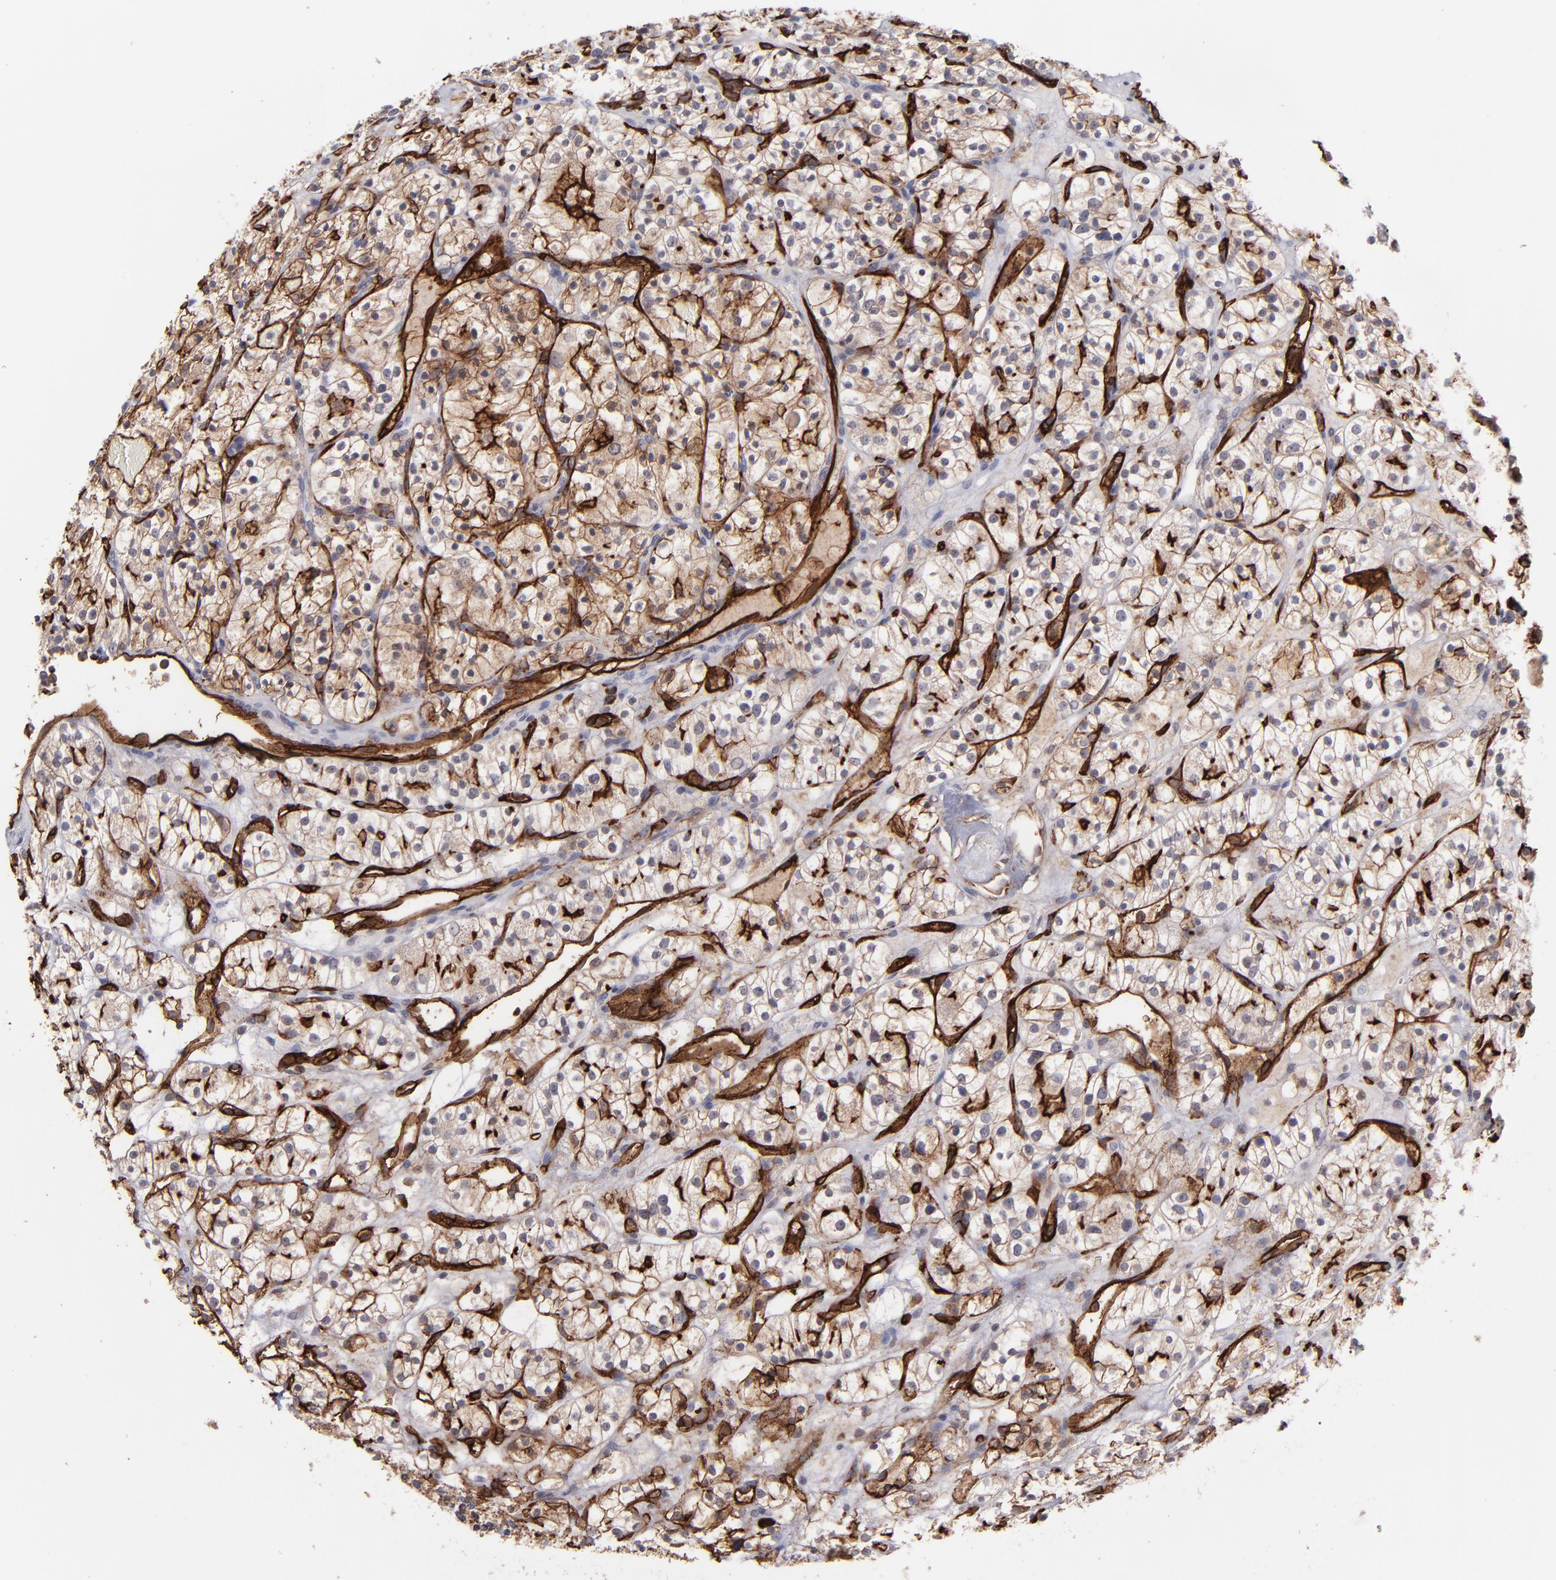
{"staining": {"intensity": "moderate", "quantity": "25%-75%", "location": "cytoplasmic/membranous"}, "tissue": "renal cancer", "cell_type": "Tumor cells", "image_type": "cancer", "snomed": [{"axis": "morphology", "description": "Adenocarcinoma, NOS"}, {"axis": "topography", "description": "Kidney"}], "caption": "Tumor cells demonstrate moderate cytoplasmic/membranous staining in about 25%-75% of cells in renal cancer.", "gene": "ICAM1", "patient": {"sex": "female", "age": 60}}